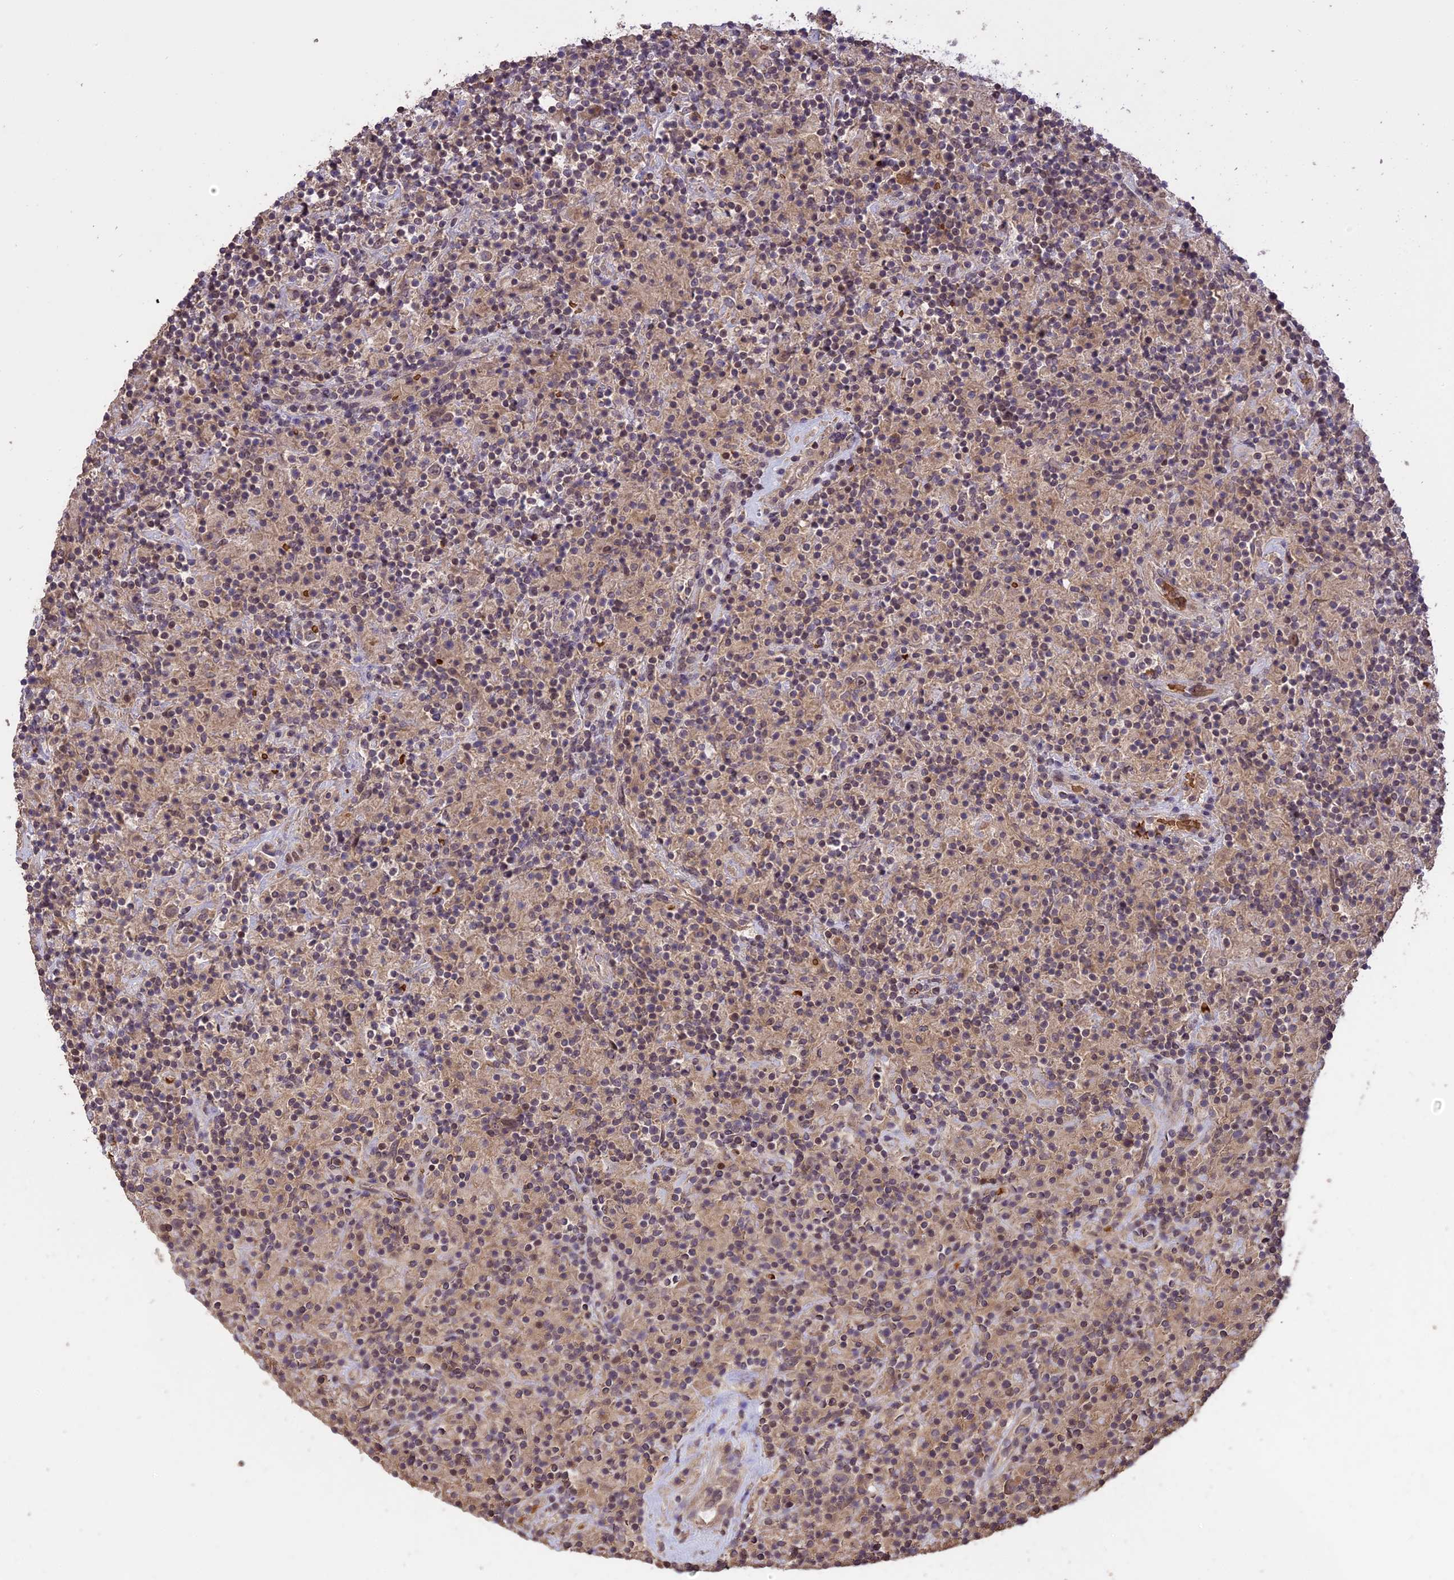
{"staining": {"intensity": "moderate", "quantity": "<25%", "location": "cytoplasmic/membranous,nuclear"}, "tissue": "lymphoma", "cell_type": "Tumor cells", "image_type": "cancer", "snomed": [{"axis": "morphology", "description": "Hodgkin's disease, NOS"}, {"axis": "topography", "description": "Lymph node"}], "caption": "An immunohistochemistry (IHC) photomicrograph of neoplastic tissue is shown. Protein staining in brown labels moderate cytoplasmic/membranous and nuclear positivity in lymphoma within tumor cells. The staining was performed using DAB, with brown indicating positive protein expression. Nuclei are stained blue with hematoxylin.", "gene": "TIGD7", "patient": {"sex": "male", "age": 70}}